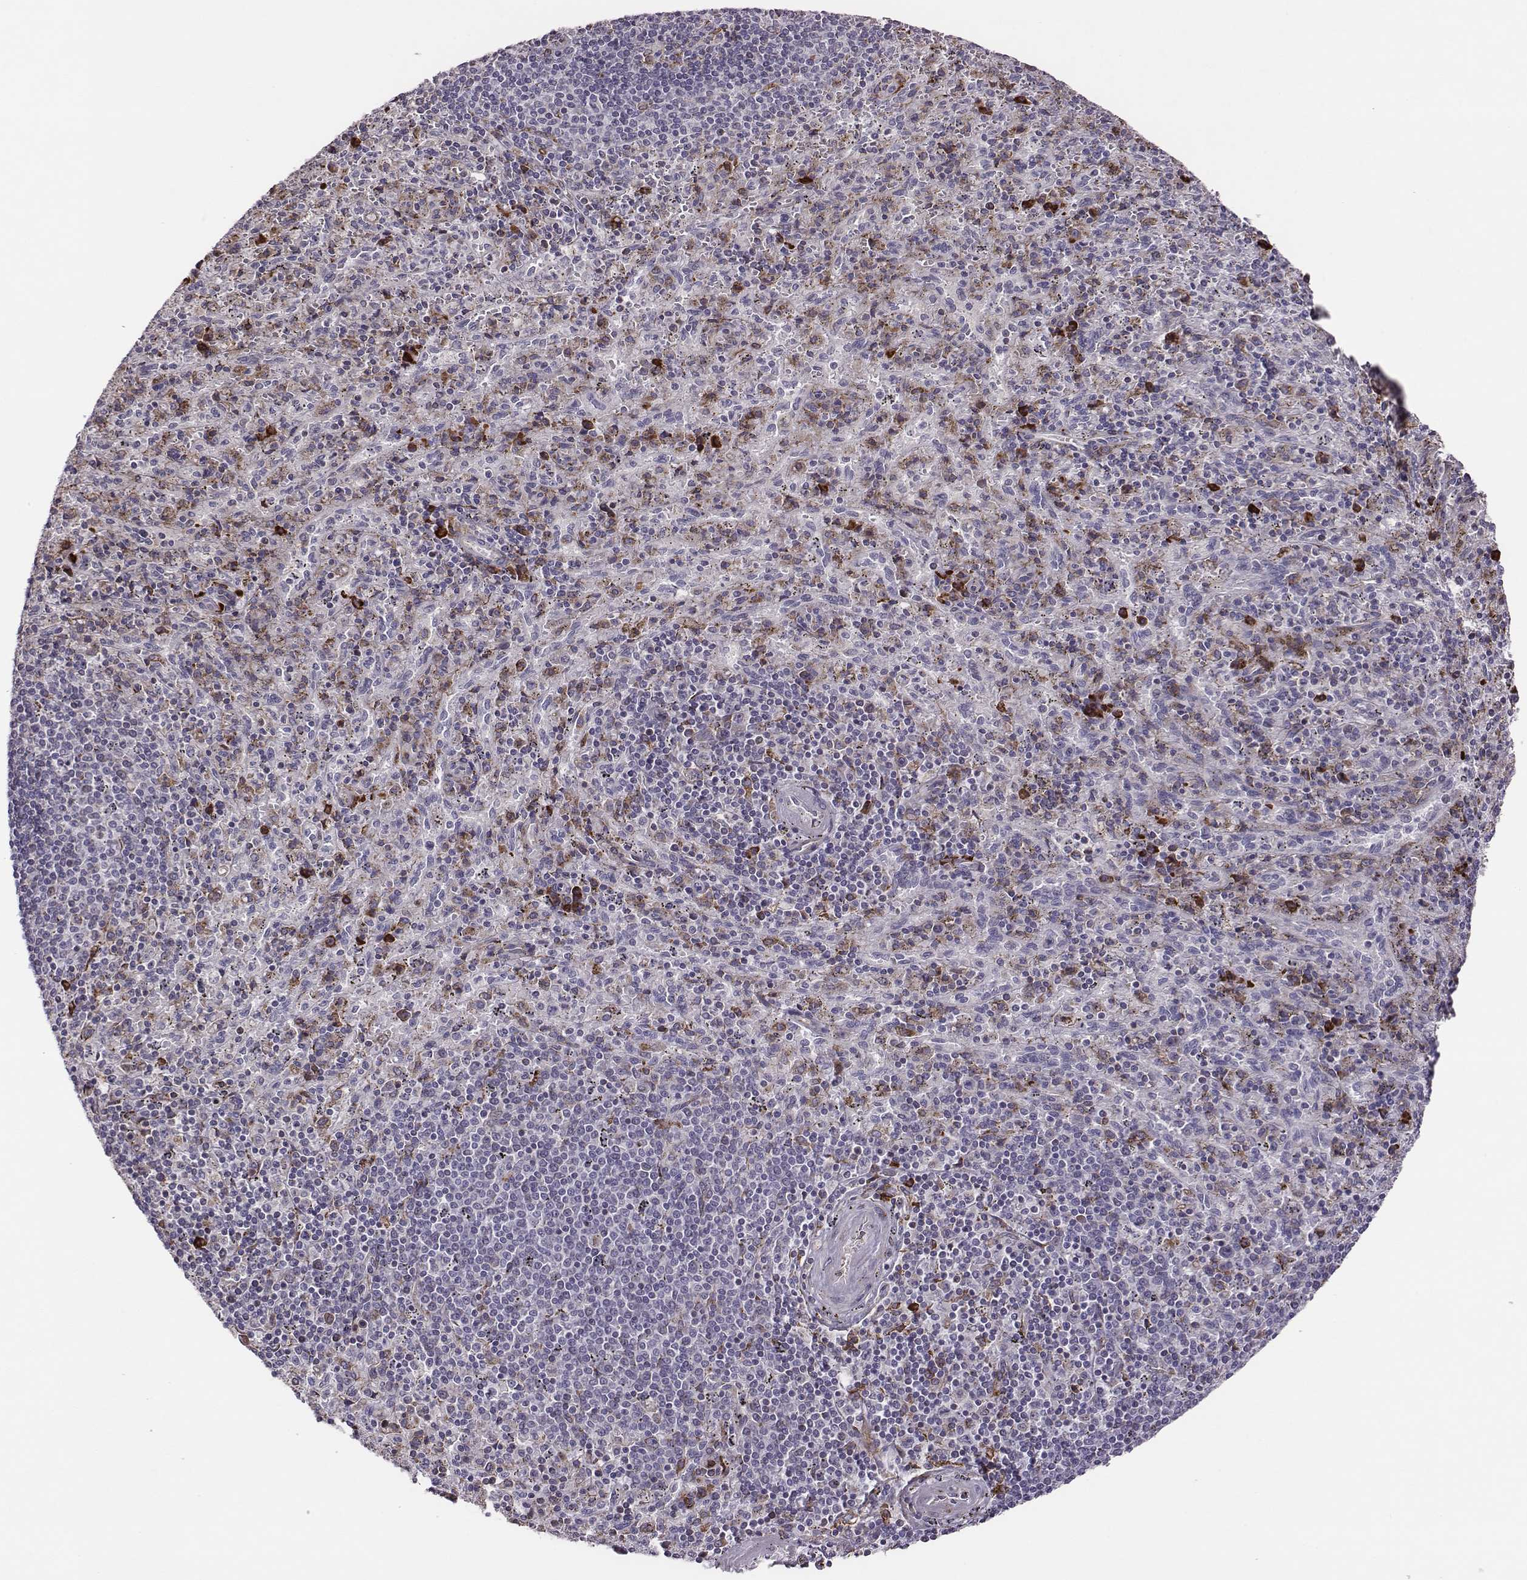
{"staining": {"intensity": "strong", "quantity": "<25%", "location": "cytoplasmic/membranous"}, "tissue": "spleen", "cell_type": "Cells in red pulp", "image_type": "normal", "snomed": [{"axis": "morphology", "description": "Normal tissue, NOS"}, {"axis": "topography", "description": "Spleen"}], "caption": "This is a micrograph of immunohistochemistry staining of normal spleen, which shows strong staining in the cytoplasmic/membranous of cells in red pulp.", "gene": "SELENOI", "patient": {"sex": "male", "age": 57}}